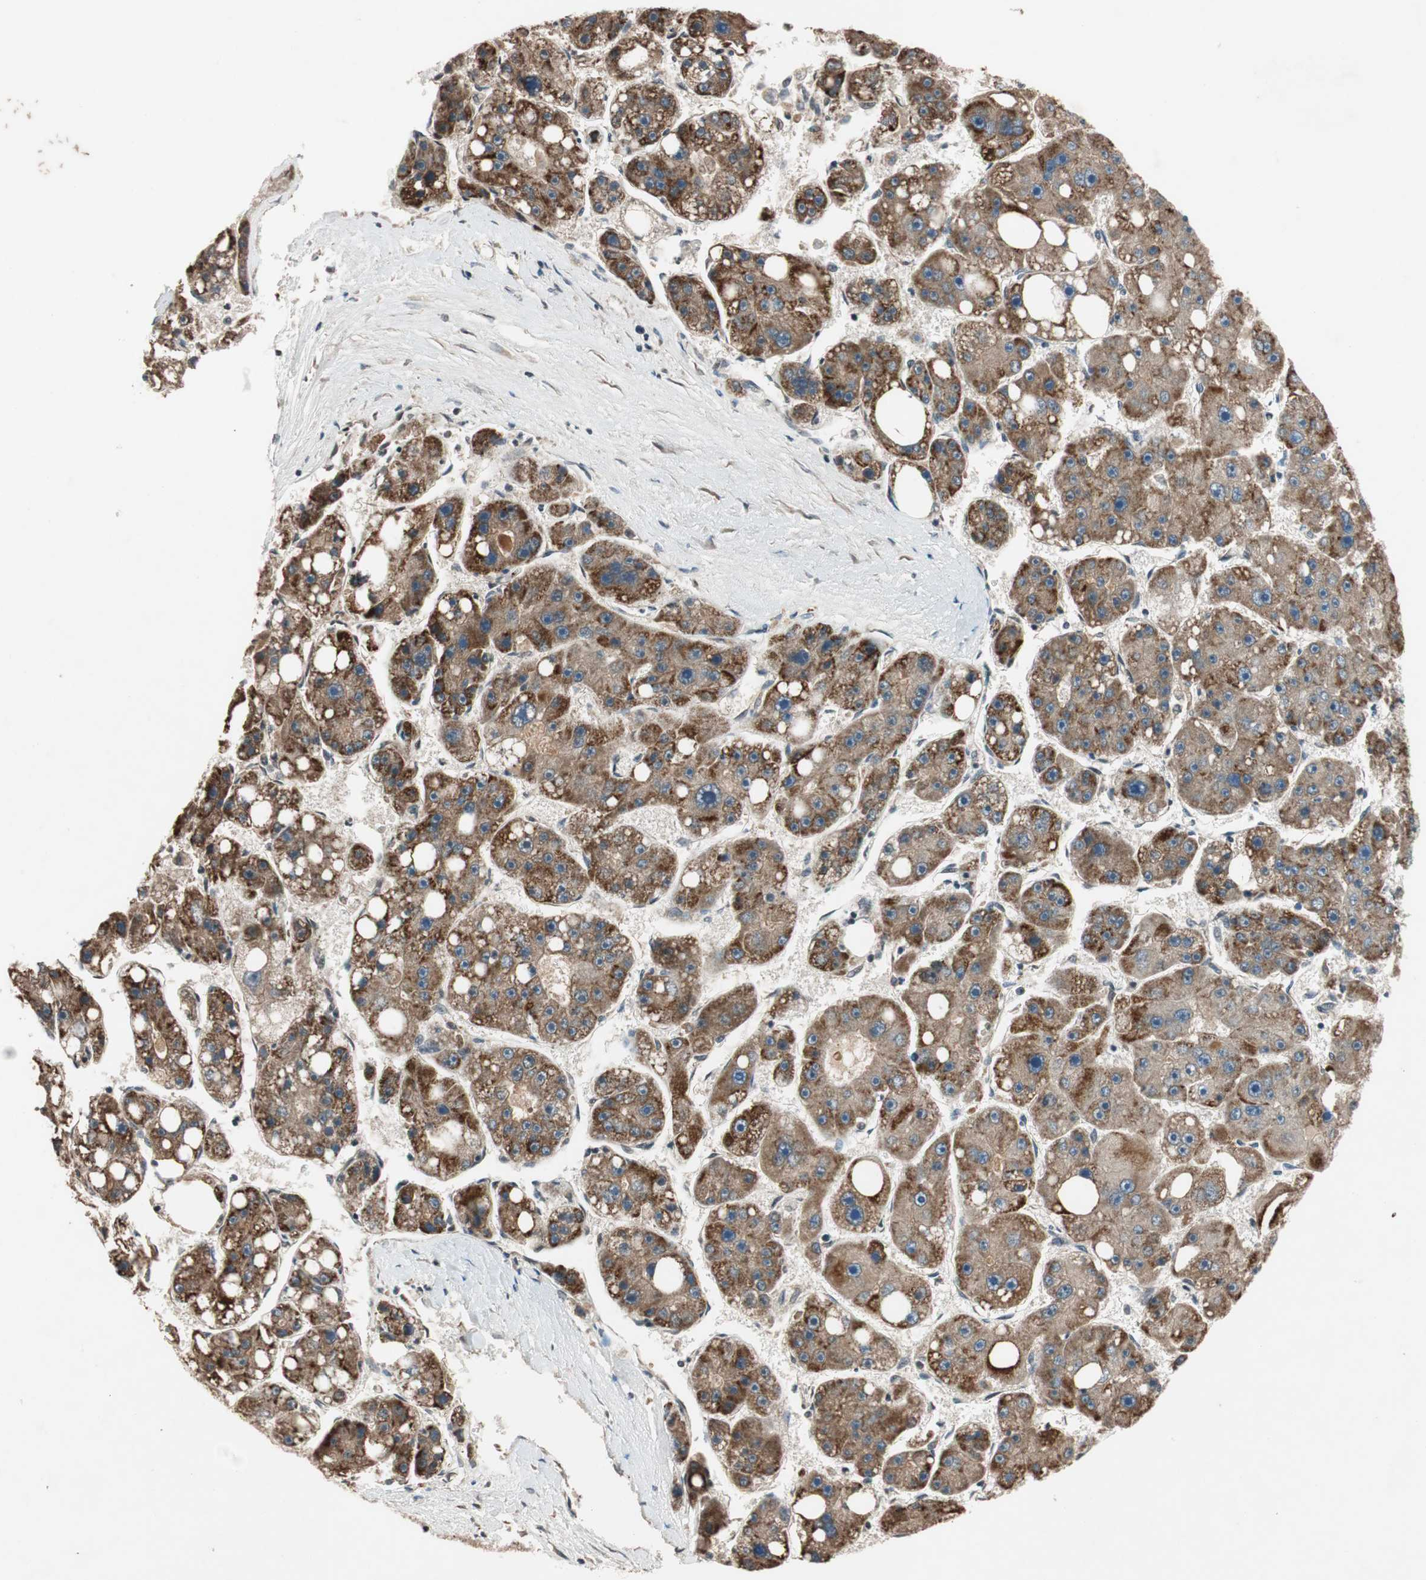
{"staining": {"intensity": "moderate", "quantity": ">75%", "location": "cytoplasmic/membranous"}, "tissue": "liver cancer", "cell_type": "Tumor cells", "image_type": "cancer", "snomed": [{"axis": "morphology", "description": "Carcinoma, Hepatocellular, NOS"}, {"axis": "topography", "description": "Liver"}], "caption": "A histopathology image of liver hepatocellular carcinoma stained for a protein shows moderate cytoplasmic/membranous brown staining in tumor cells.", "gene": "GCLM", "patient": {"sex": "female", "age": 61}}